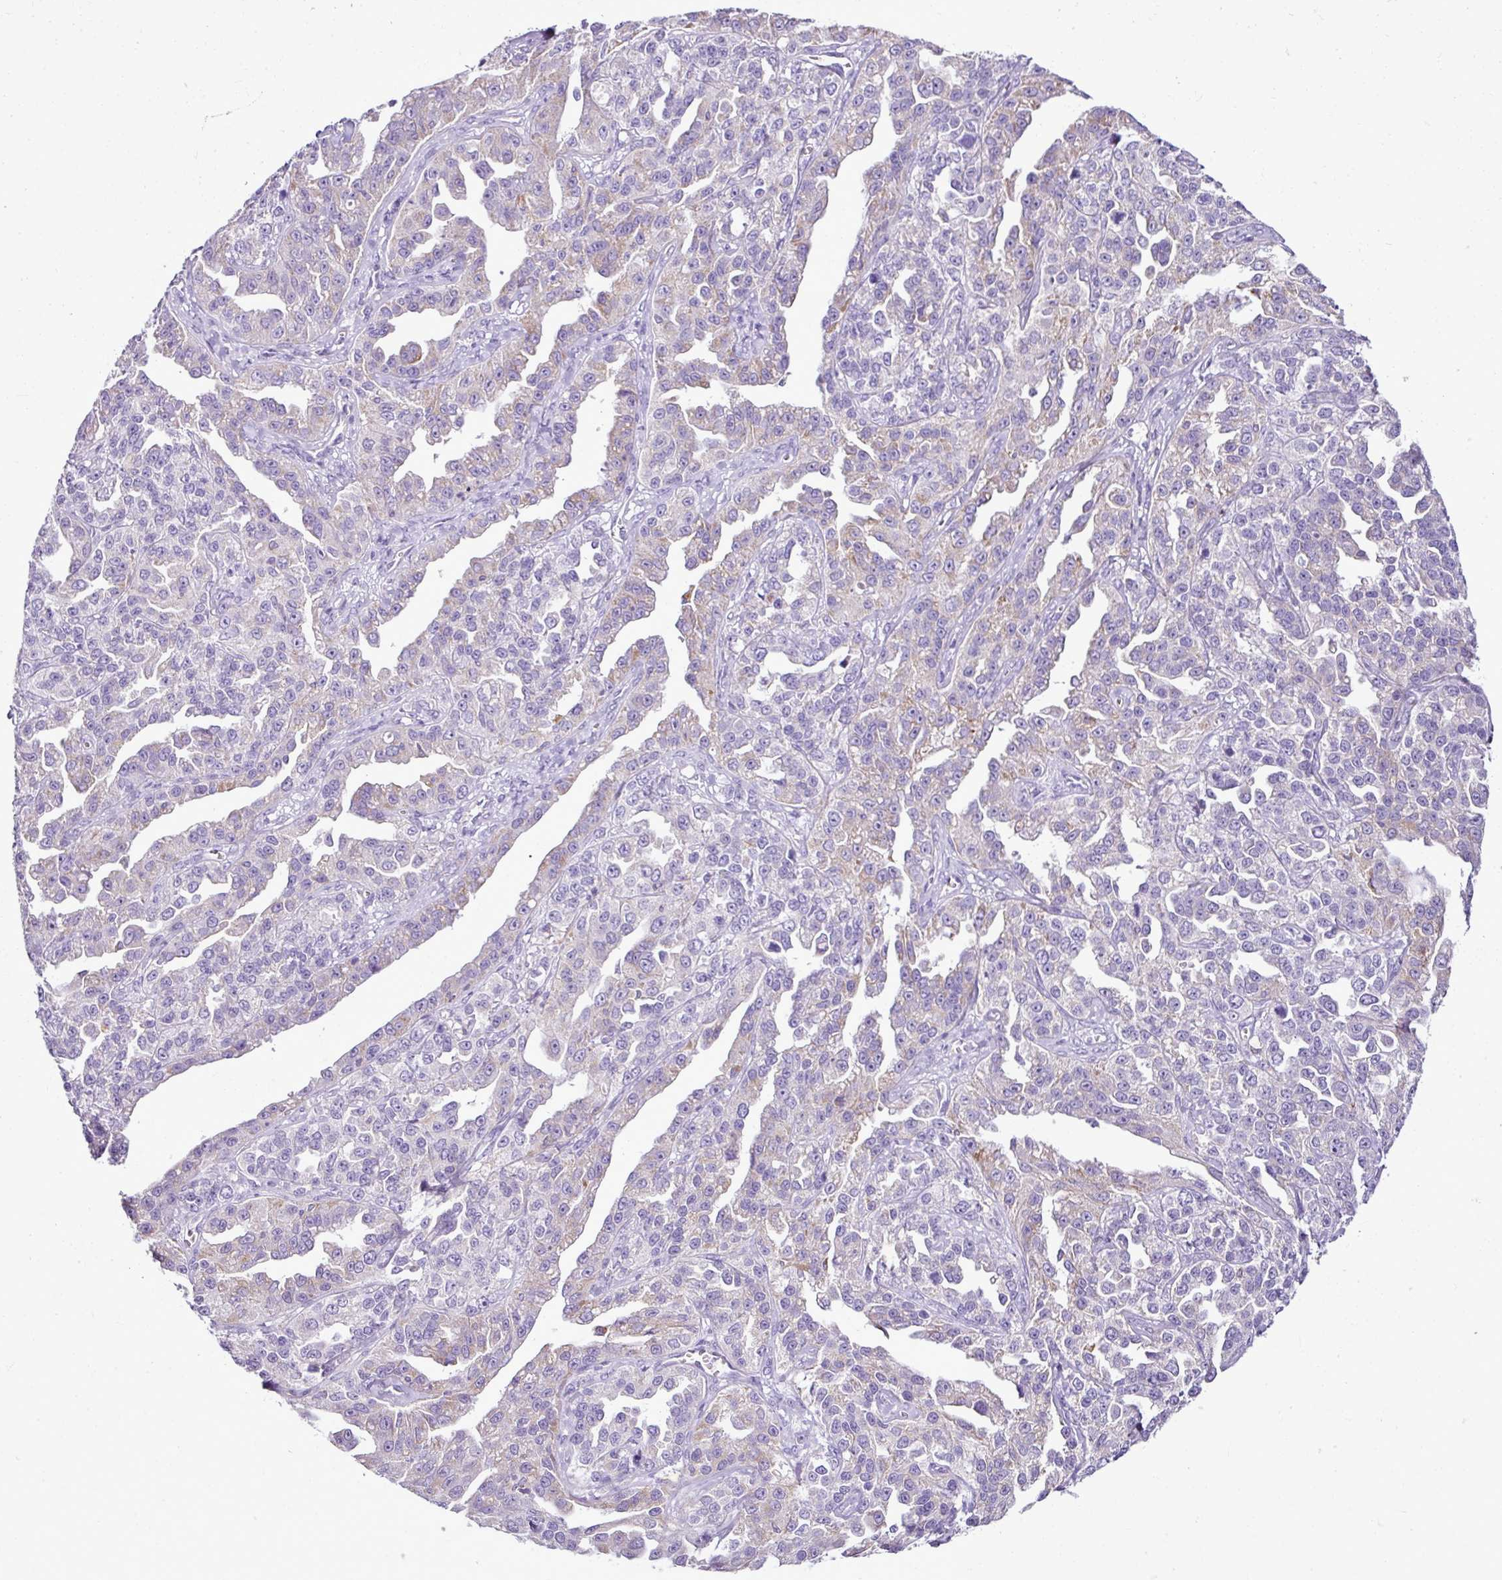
{"staining": {"intensity": "weak", "quantity": "<25%", "location": "cytoplasmic/membranous"}, "tissue": "ovarian cancer", "cell_type": "Tumor cells", "image_type": "cancer", "snomed": [{"axis": "morphology", "description": "Cystadenocarcinoma, serous, NOS"}, {"axis": "topography", "description": "Ovary"}], "caption": "DAB (3,3'-diaminobenzidine) immunohistochemical staining of ovarian cancer displays no significant staining in tumor cells.", "gene": "PGAP4", "patient": {"sex": "female", "age": 75}}